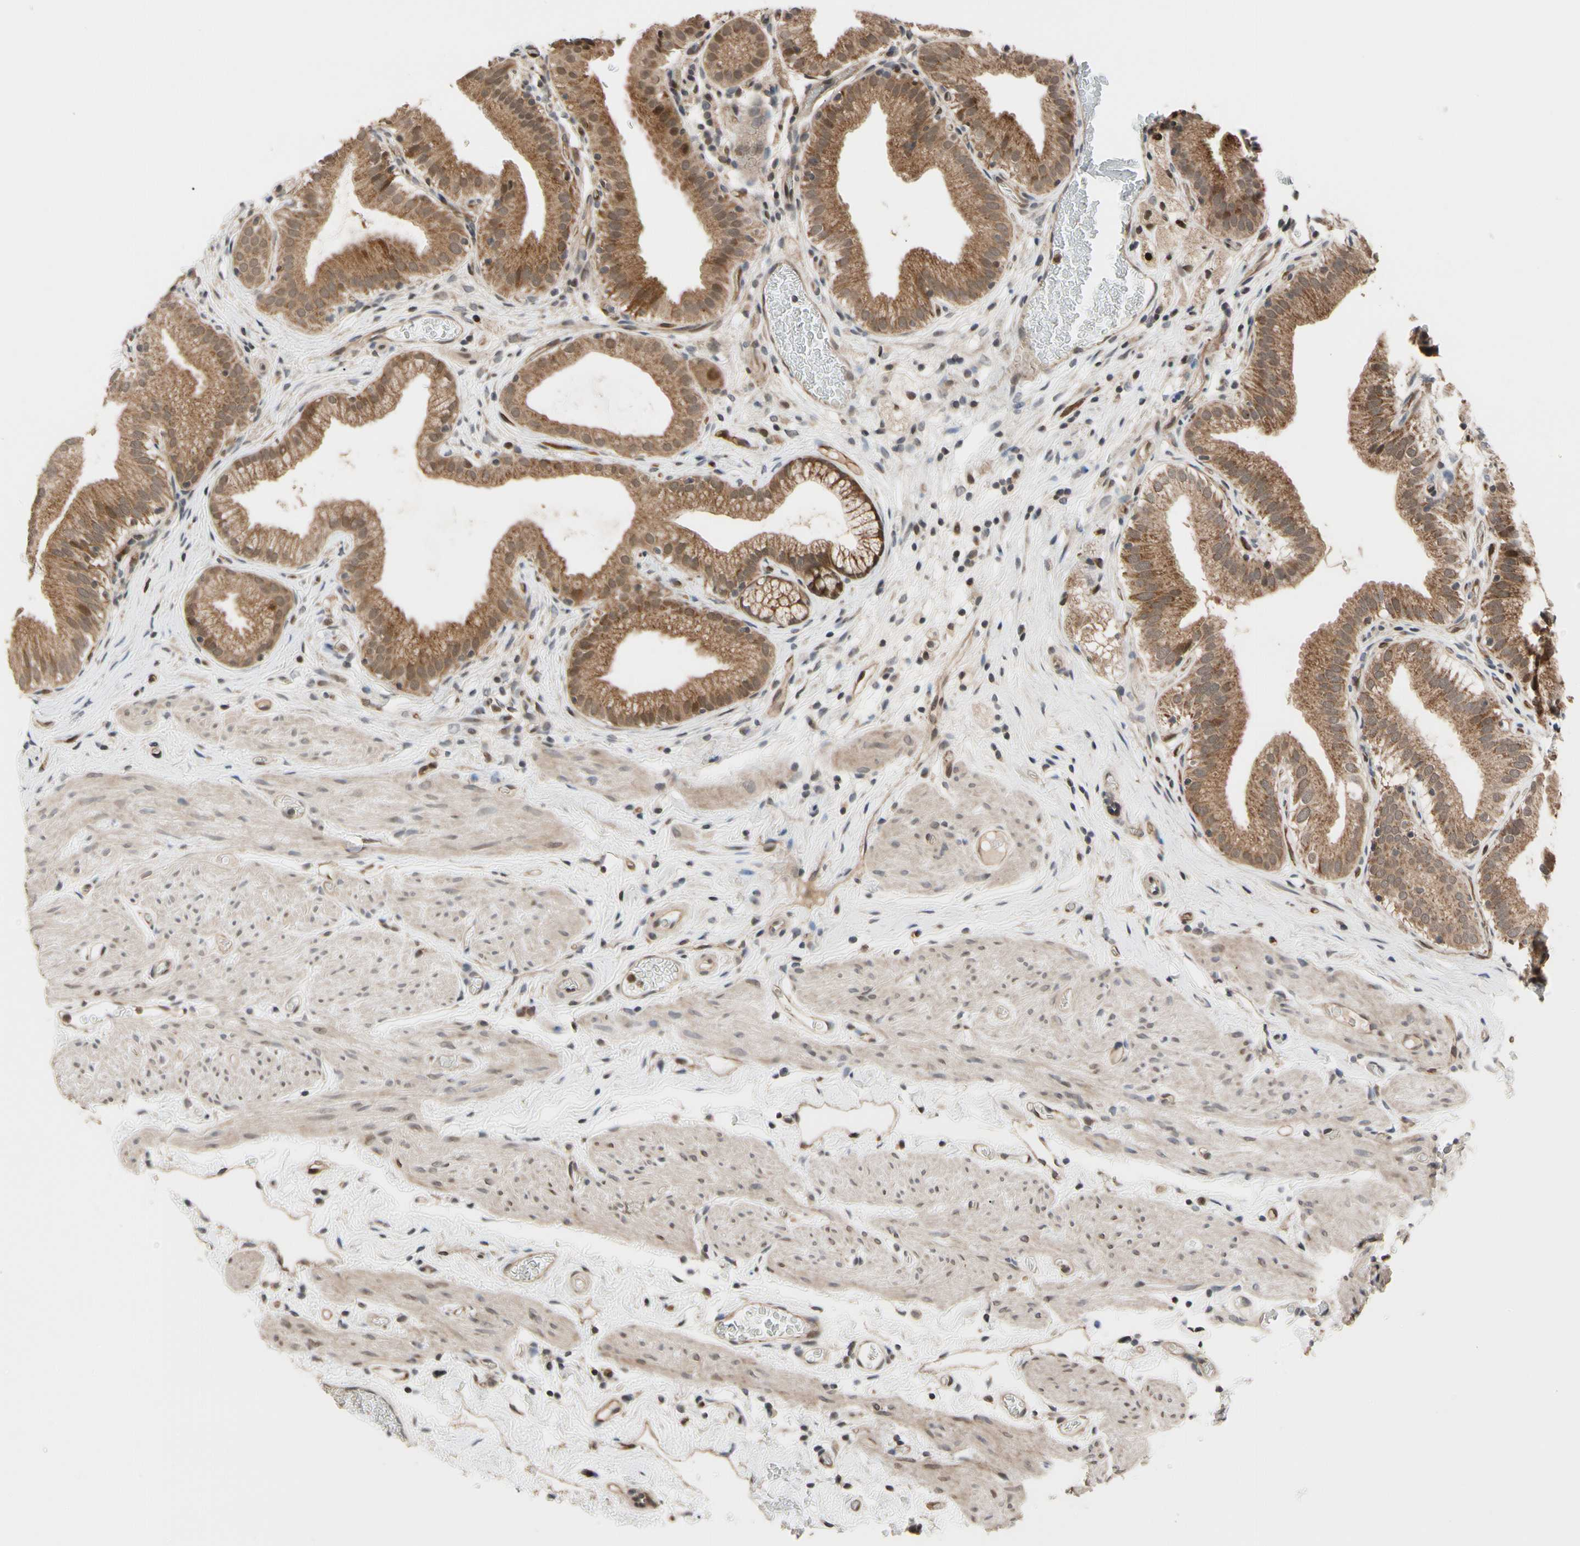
{"staining": {"intensity": "moderate", "quantity": ">75%", "location": "cytoplasmic/membranous,nuclear"}, "tissue": "gallbladder", "cell_type": "Glandular cells", "image_type": "normal", "snomed": [{"axis": "morphology", "description": "Normal tissue, NOS"}, {"axis": "topography", "description": "Gallbladder"}], "caption": "Moderate cytoplasmic/membranous,nuclear staining is seen in approximately >75% of glandular cells in benign gallbladder. The staining is performed using DAB (3,3'-diaminobenzidine) brown chromogen to label protein expression. The nuclei are counter-stained blue using hematoxylin.", "gene": "CYTIP", "patient": {"sex": "male", "age": 54}}